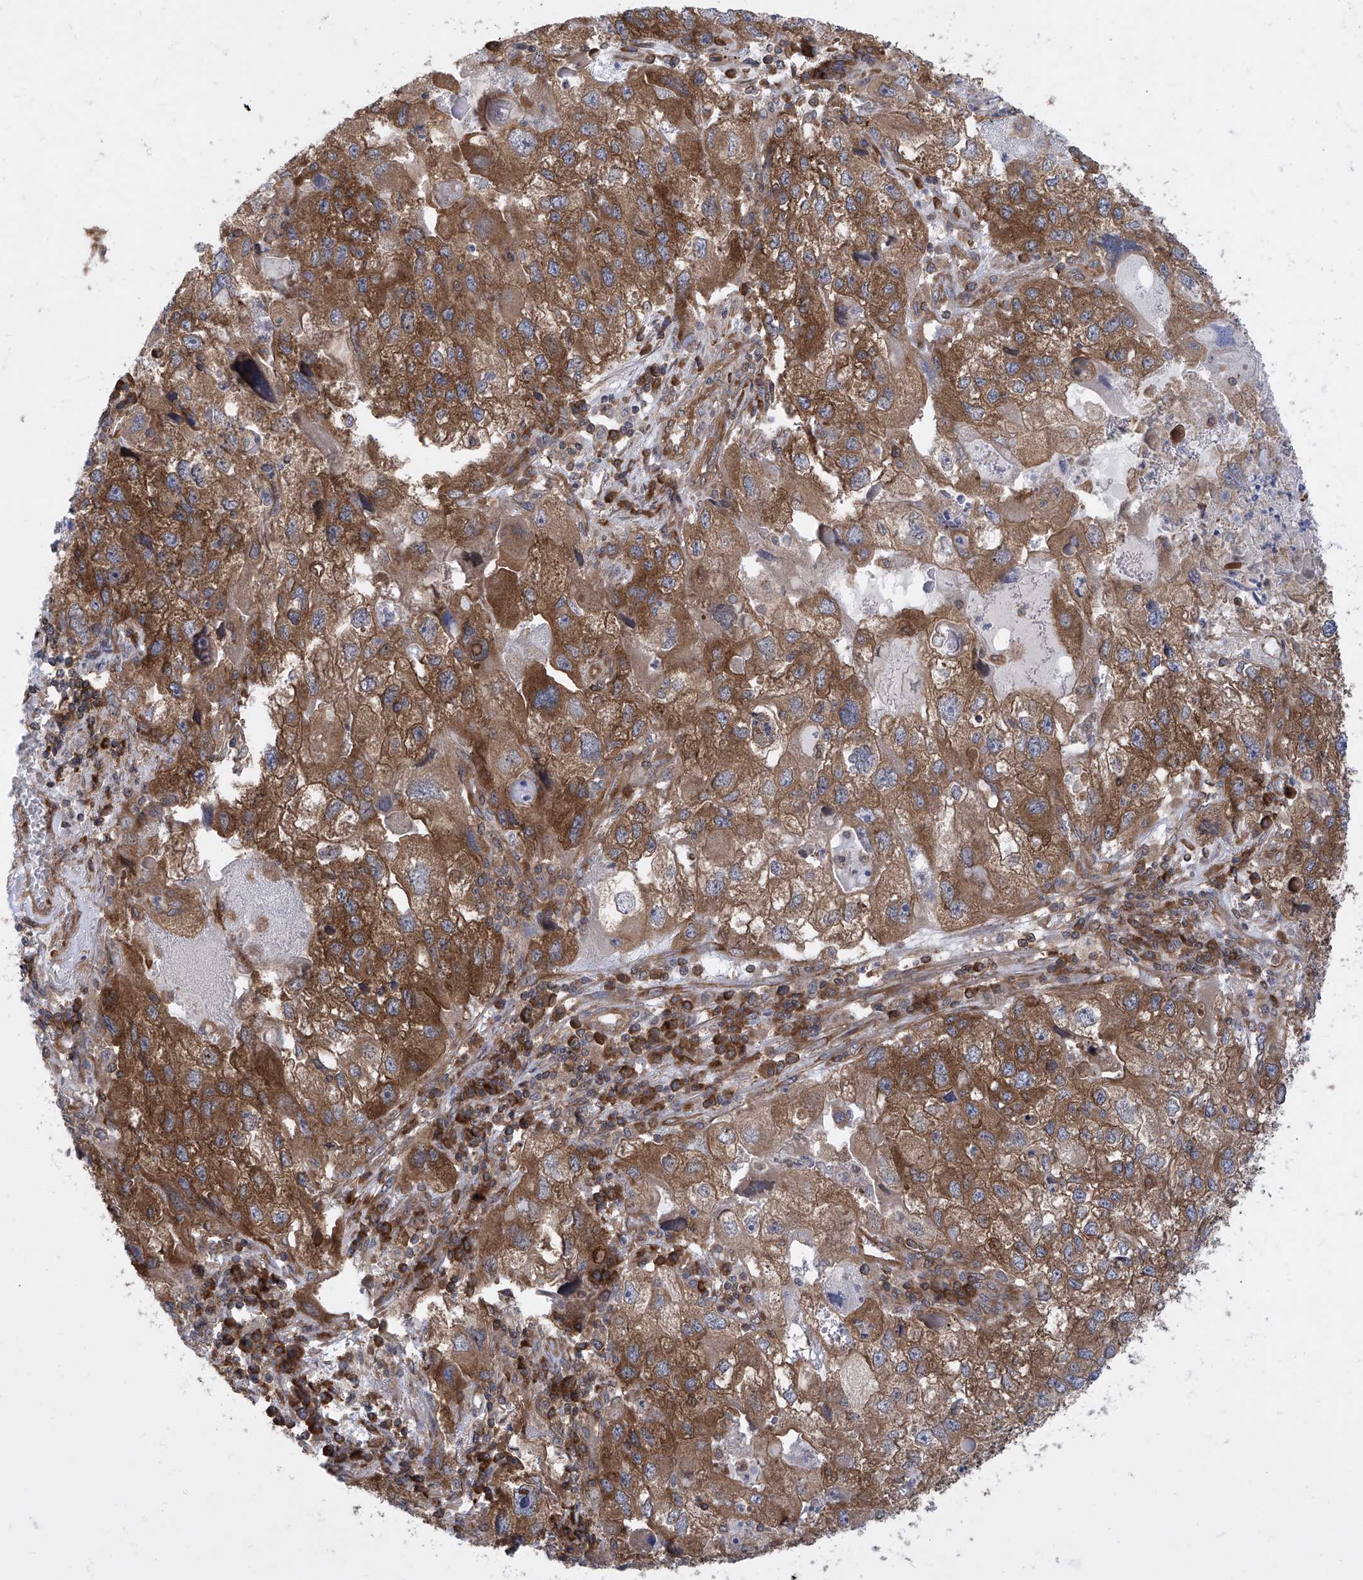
{"staining": {"intensity": "moderate", "quantity": ">75%", "location": "cytoplasmic/membranous"}, "tissue": "endometrial cancer", "cell_type": "Tumor cells", "image_type": "cancer", "snomed": [{"axis": "morphology", "description": "Adenocarcinoma, NOS"}, {"axis": "topography", "description": "Endometrium"}], "caption": "Approximately >75% of tumor cells in human endometrial cancer (adenocarcinoma) demonstrate moderate cytoplasmic/membranous protein expression as visualized by brown immunohistochemical staining.", "gene": "EIF3M", "patient": {"sex": "female", "age": 49}}